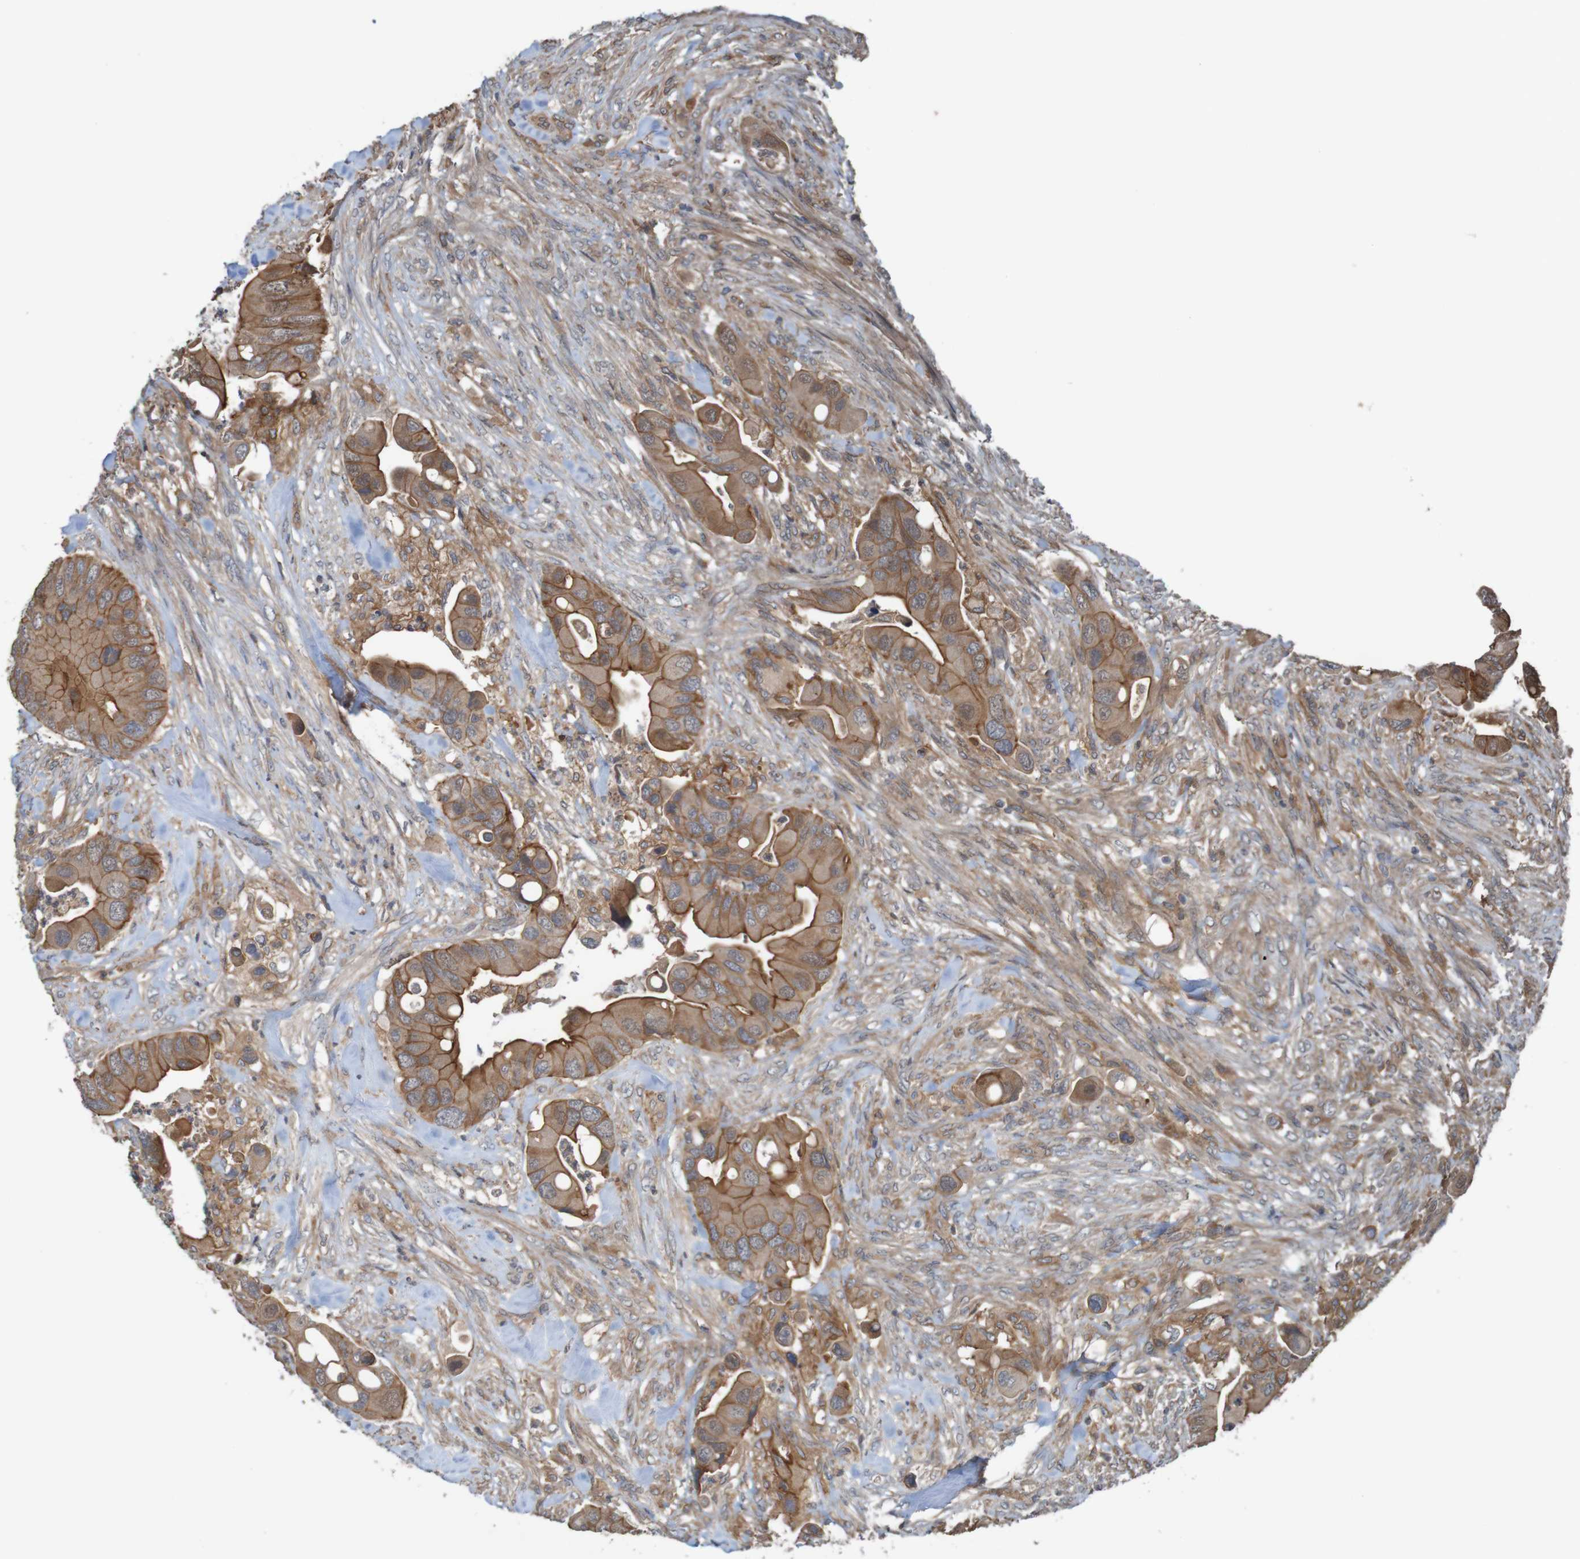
{"staining": {"intensity": "moderate", "quantity": ">75%", "location": "cytoplasmic/membranous"}, "tissue": "colorectal cancer", "cell_type": "Tumor cells", "image_type": "cancer", "snomed": [{"axis": "morphology", "description": "Adenocarcinoma, NOS"}, {"axis": "topography", "description": "Rectum"}], "caption": "Colorectal cancer tissue shows moderate cytoplasmic/membranous expression in approximately >75% of tumor cells", "gene": "ARHGEF11", "patient": {"sex": "female", "age": 57}}